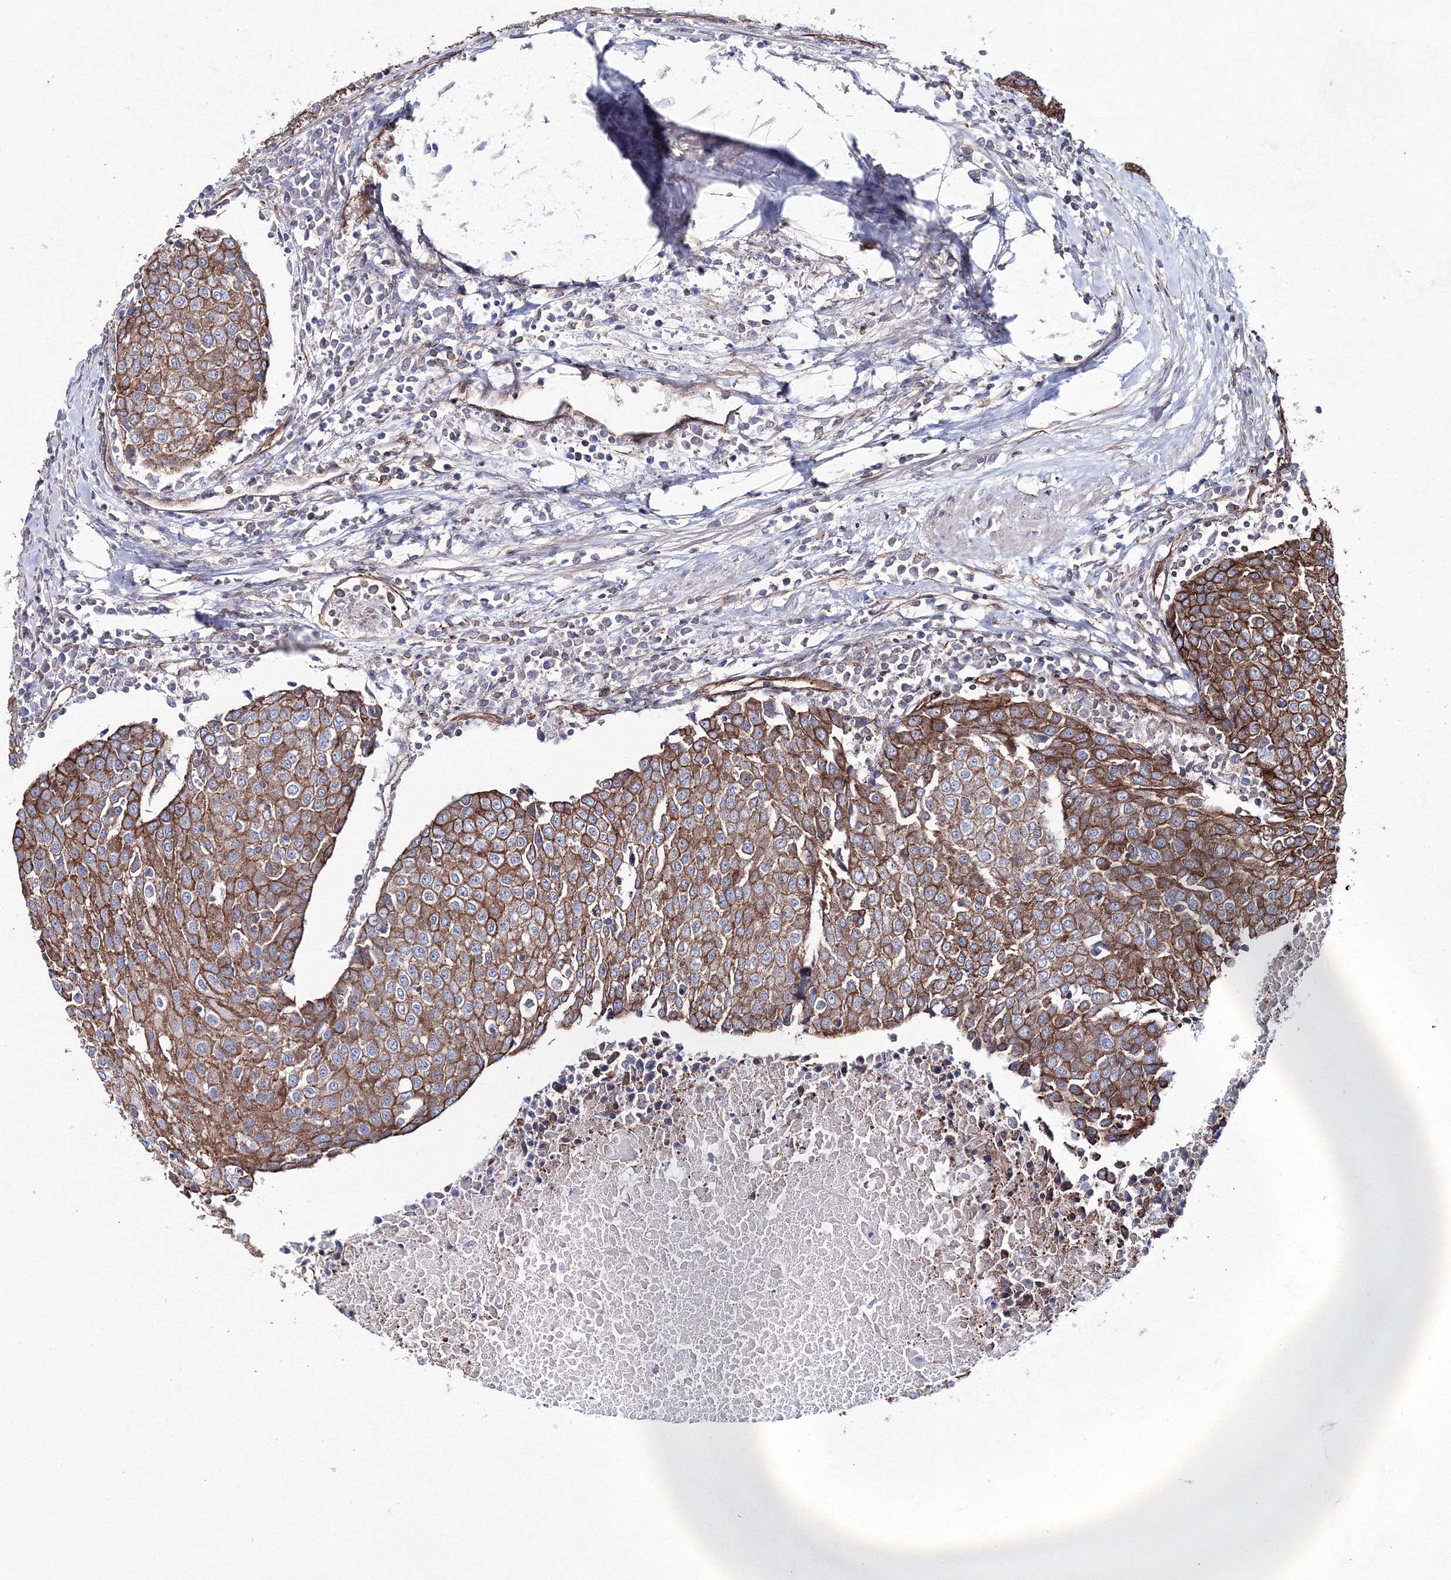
{"staining": {"intensity": "moderate", "quantity": ">75%", "location": "cytoplasmic/membranous"}, "tissue": "urothelial cancer", "cell_type": "Tumor cells", "image_type": "cancer", "snomed": [{"axis": "morphology", "description": "Urothelial carcinoma, High grade"}, {"axis": "topography", "description": "Urinary bladder"}], "caption": "Immunohistochemical staining of urothelial carcinoma (high-grade) displays medium levels of moderate cytoplasmic/membranous protein positivity in about >75% of tumor cells.", "gene": "ANKRD37", "patient": {"sex": "female", "age": 85}}